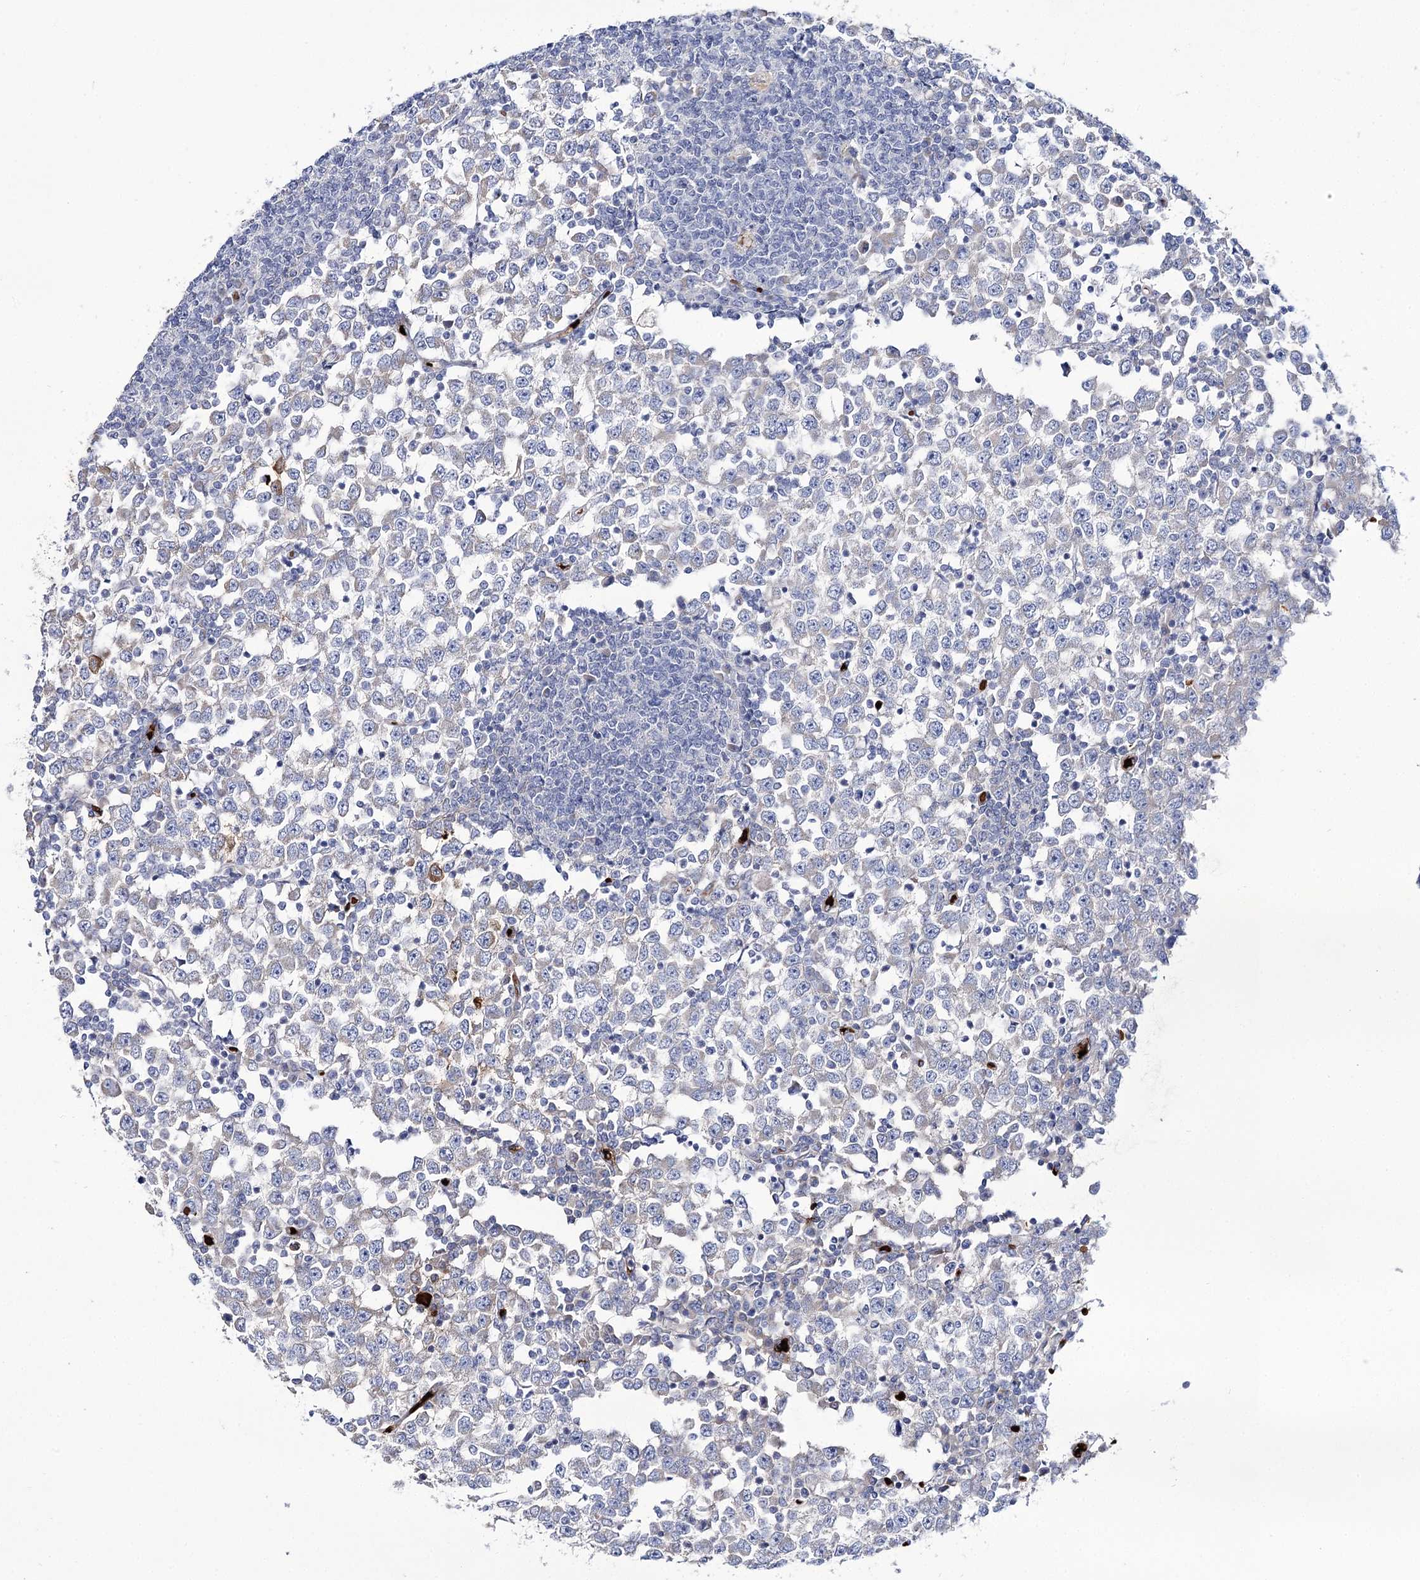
{"staining": {"intensity": "negative", "quantity": "none", "location": "none"}, "tissue": "testis cancer", "cell_type": "Tumor cells", "image_type": "cancer", "snomed": [{"axis": "morphology", "description": "Seminoma, NOS"}, {"axis": "topography", "description": "Testis"}], "caption": "A micrograph of human testis seminoma is negative for staining in tumor cells.", "gene": "GBF1", "patient": {"sex": "male", "age": 65}}